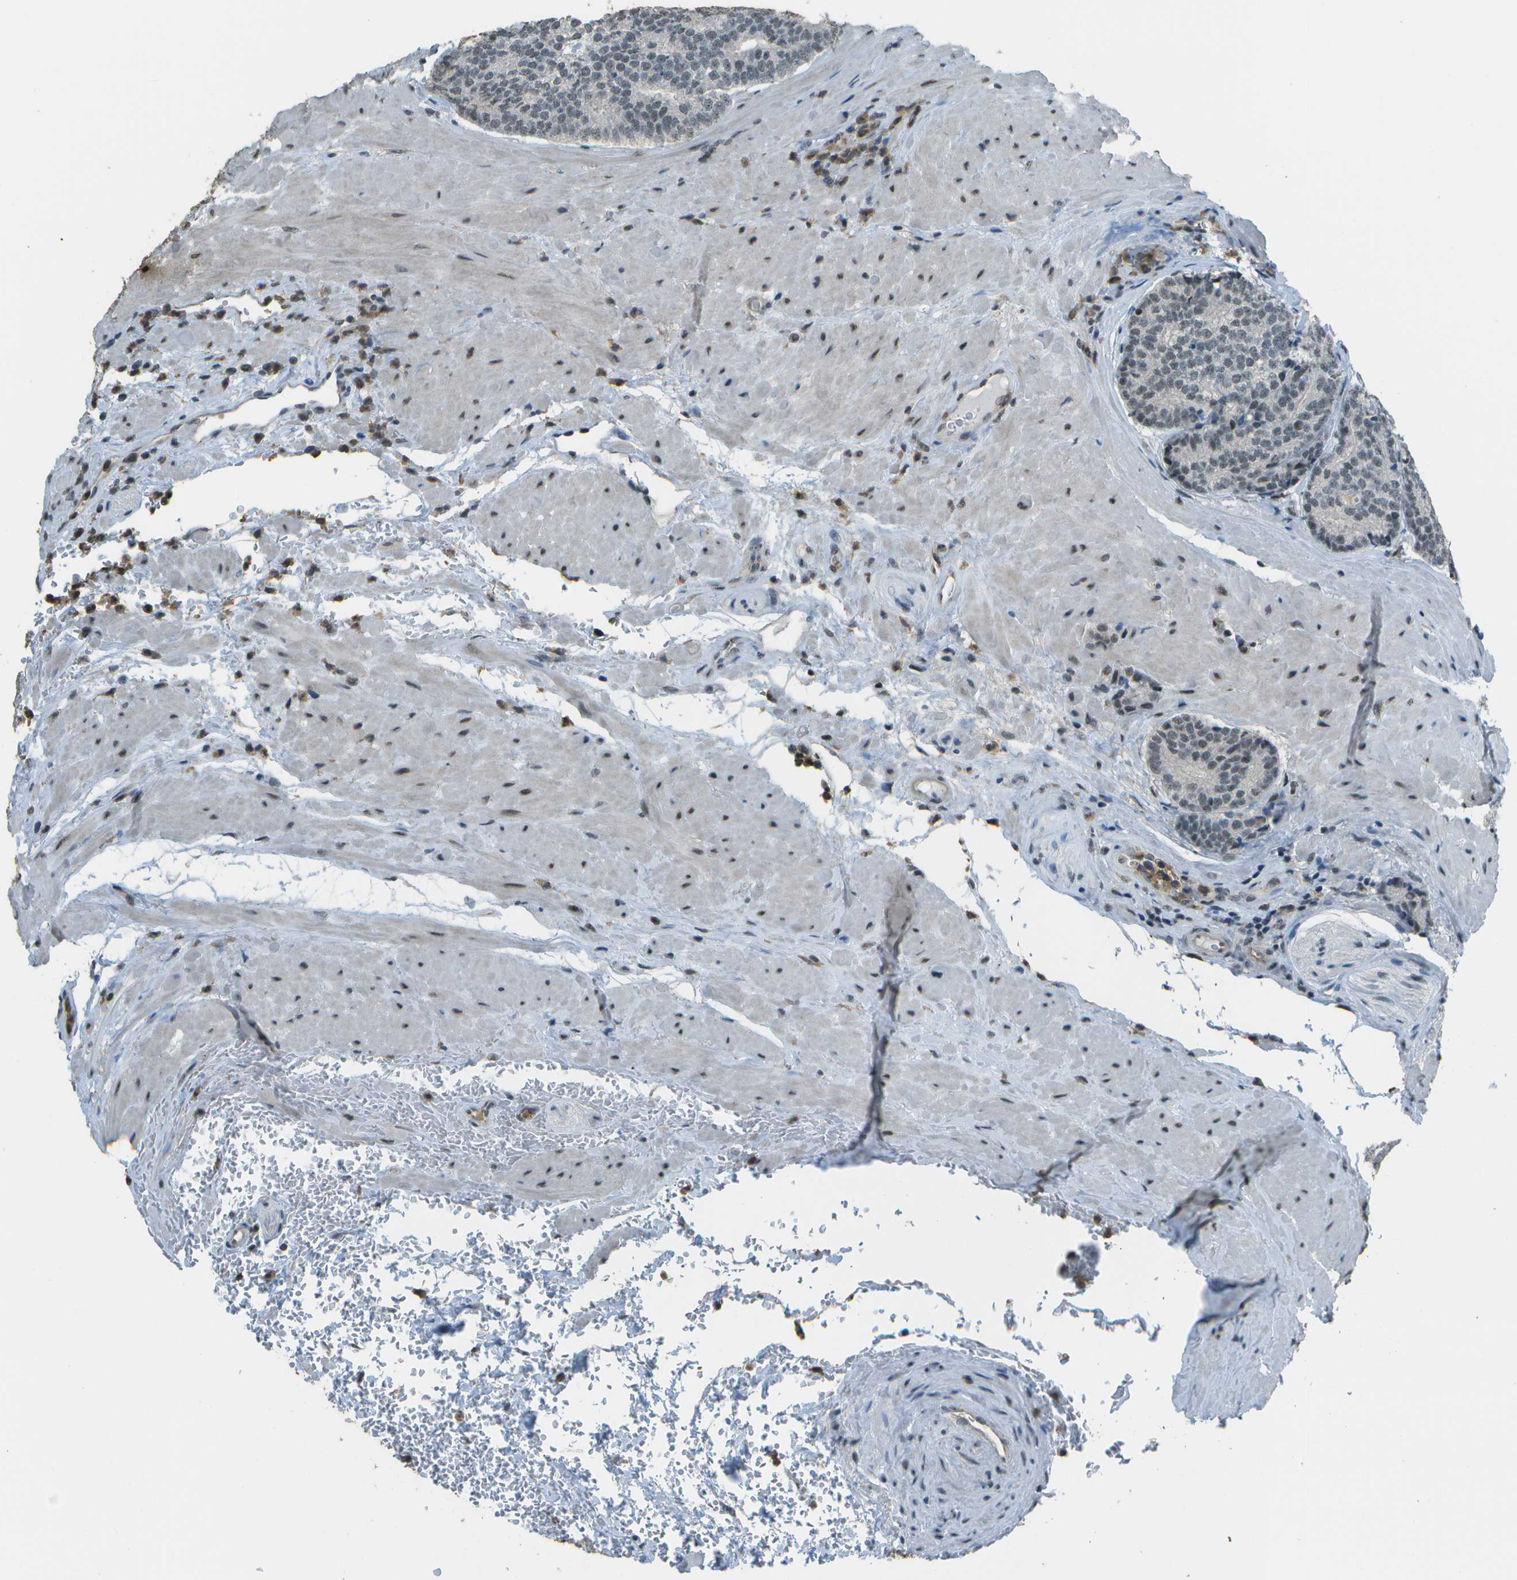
{"staining": {"intensity": "weak", "quantity": "<25%", "location": "nuclear"}, "tissue": "prostate cancer", "cell_type": "Tumor cells", "image_type": "cancer", "snomed": [{"axis": "morphology", "description": "Adenocarcinoma, High grade"}, {"axis": "topography", "description": "Prostate"}], "caption": "Prostate adenocarcinoma (high-grade) stained for a protein using immunohistochemistry (IHC) demonstrates no expression tumor cells.", "gene": "DEPDC1", "patient": {"sex": "male", "age": 61}}